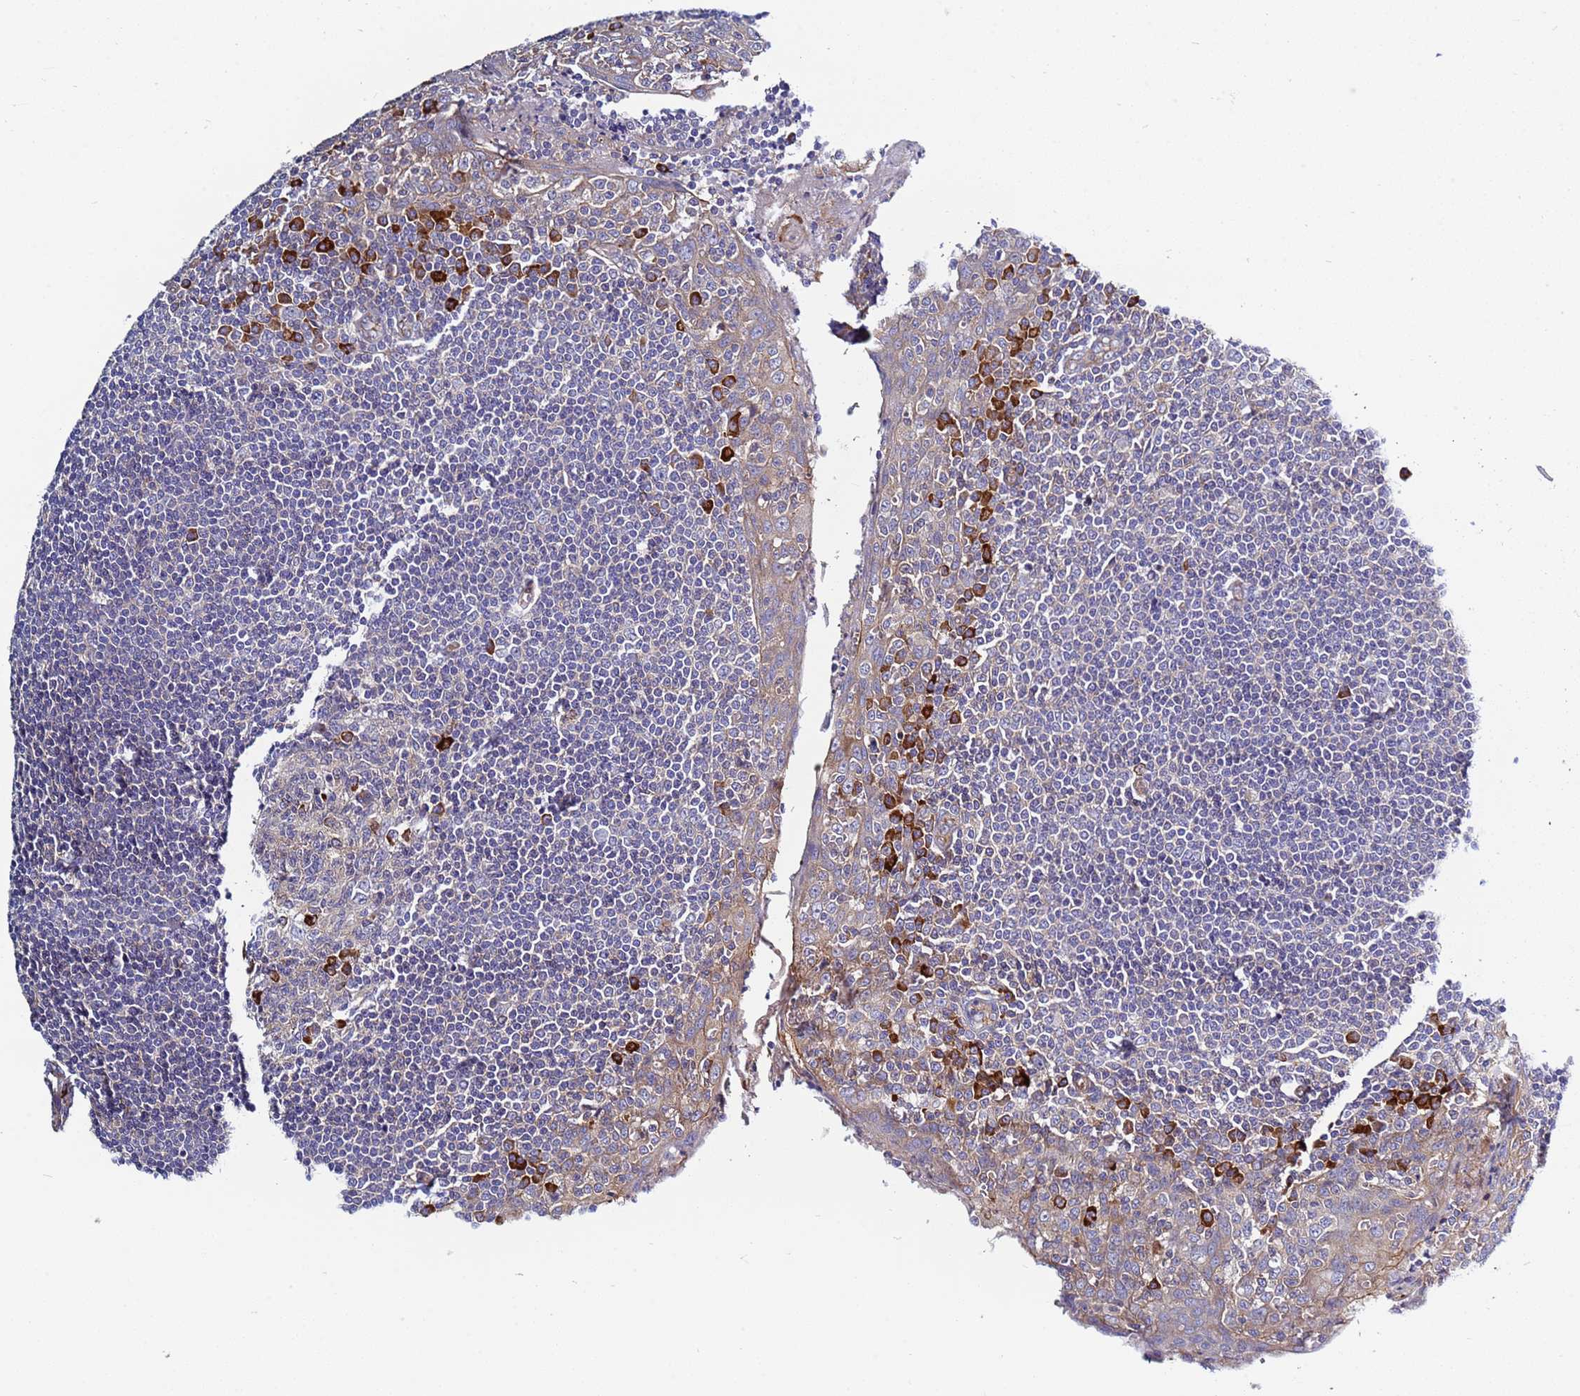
{"staining": {"intensity": "strong", "quantity": "<25%", "location": "cytoplasmic/membranous"}, "tissue": "tonsil", "cell_type": "Germinal center cells", "image_type": "normal", "snomed": [{"axis": "morphology", "description": "Normal tissue, NOS"}, {"axis": "topography", "description": "Tonsil"}], "caption": "An immunohistochemistry image of unremarkable tissue is shown. Protein staining in brown highlights strong cytoplasmic/membranous positivity in tonsil within germinal center cells.", "gene": "EFCAB8", "patient": {"sex": "male", "age": 27}}